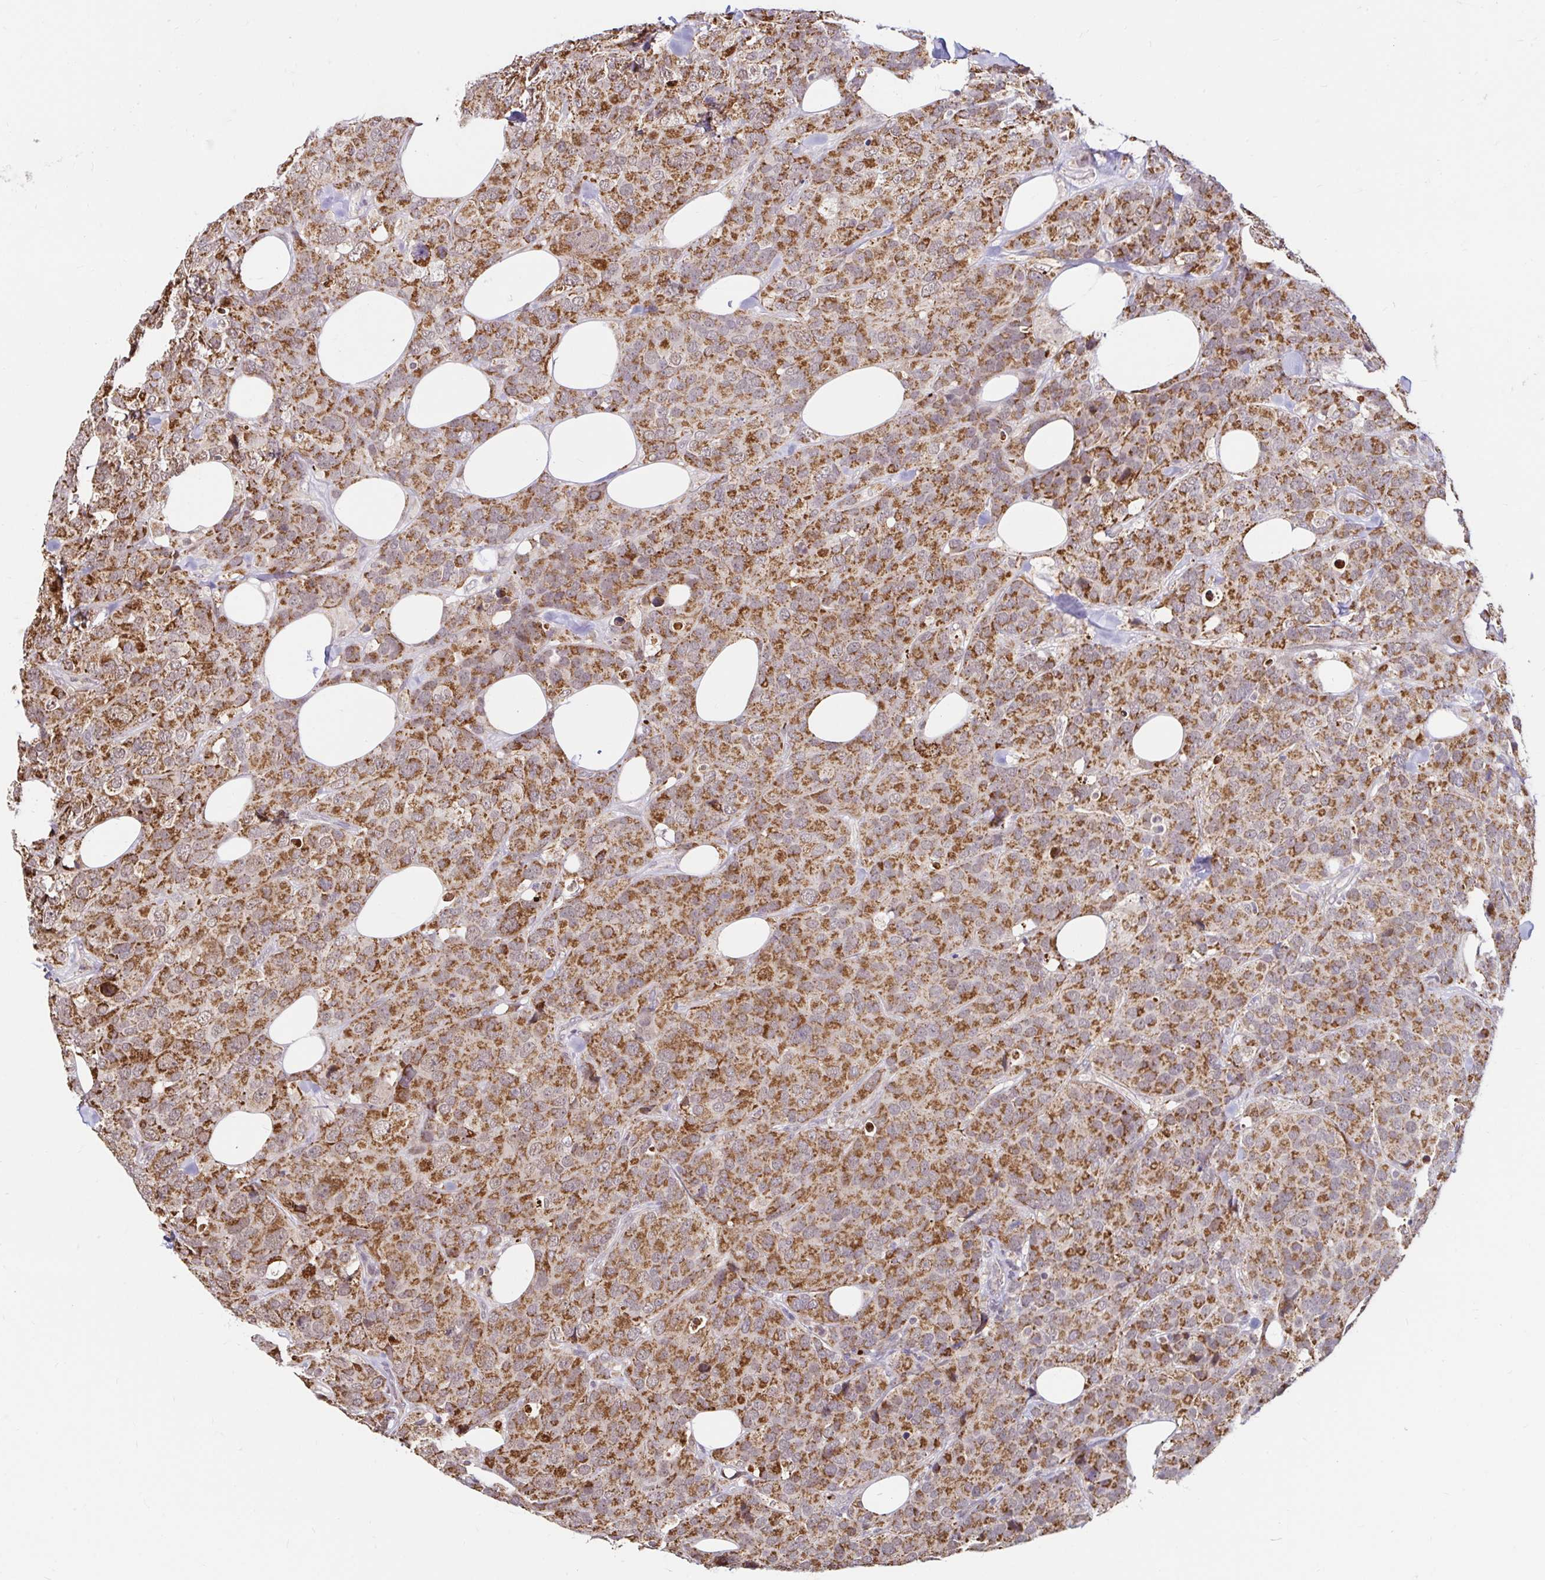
{"staining": {"intensity": "strong", "quantity": ">75%", "location": "cytoplasmic/membranous"}, "tissue": "breast cancer", "cell_type": "Tumor cells", "image_type": "cancer", "snomed": [{"axis": "morphology", "description": "Lobular carcinoma"}, {"axis": "topography", "description": "Breast"}], "caption": "The histopathology image shows a brown stain indicating the presence of a protein in the cytoplasmic/membranous of tumor cells in lobular carcinoma (breast).", "gene": "TIMM50", "patient": {"sex": "female", "age": 59}}